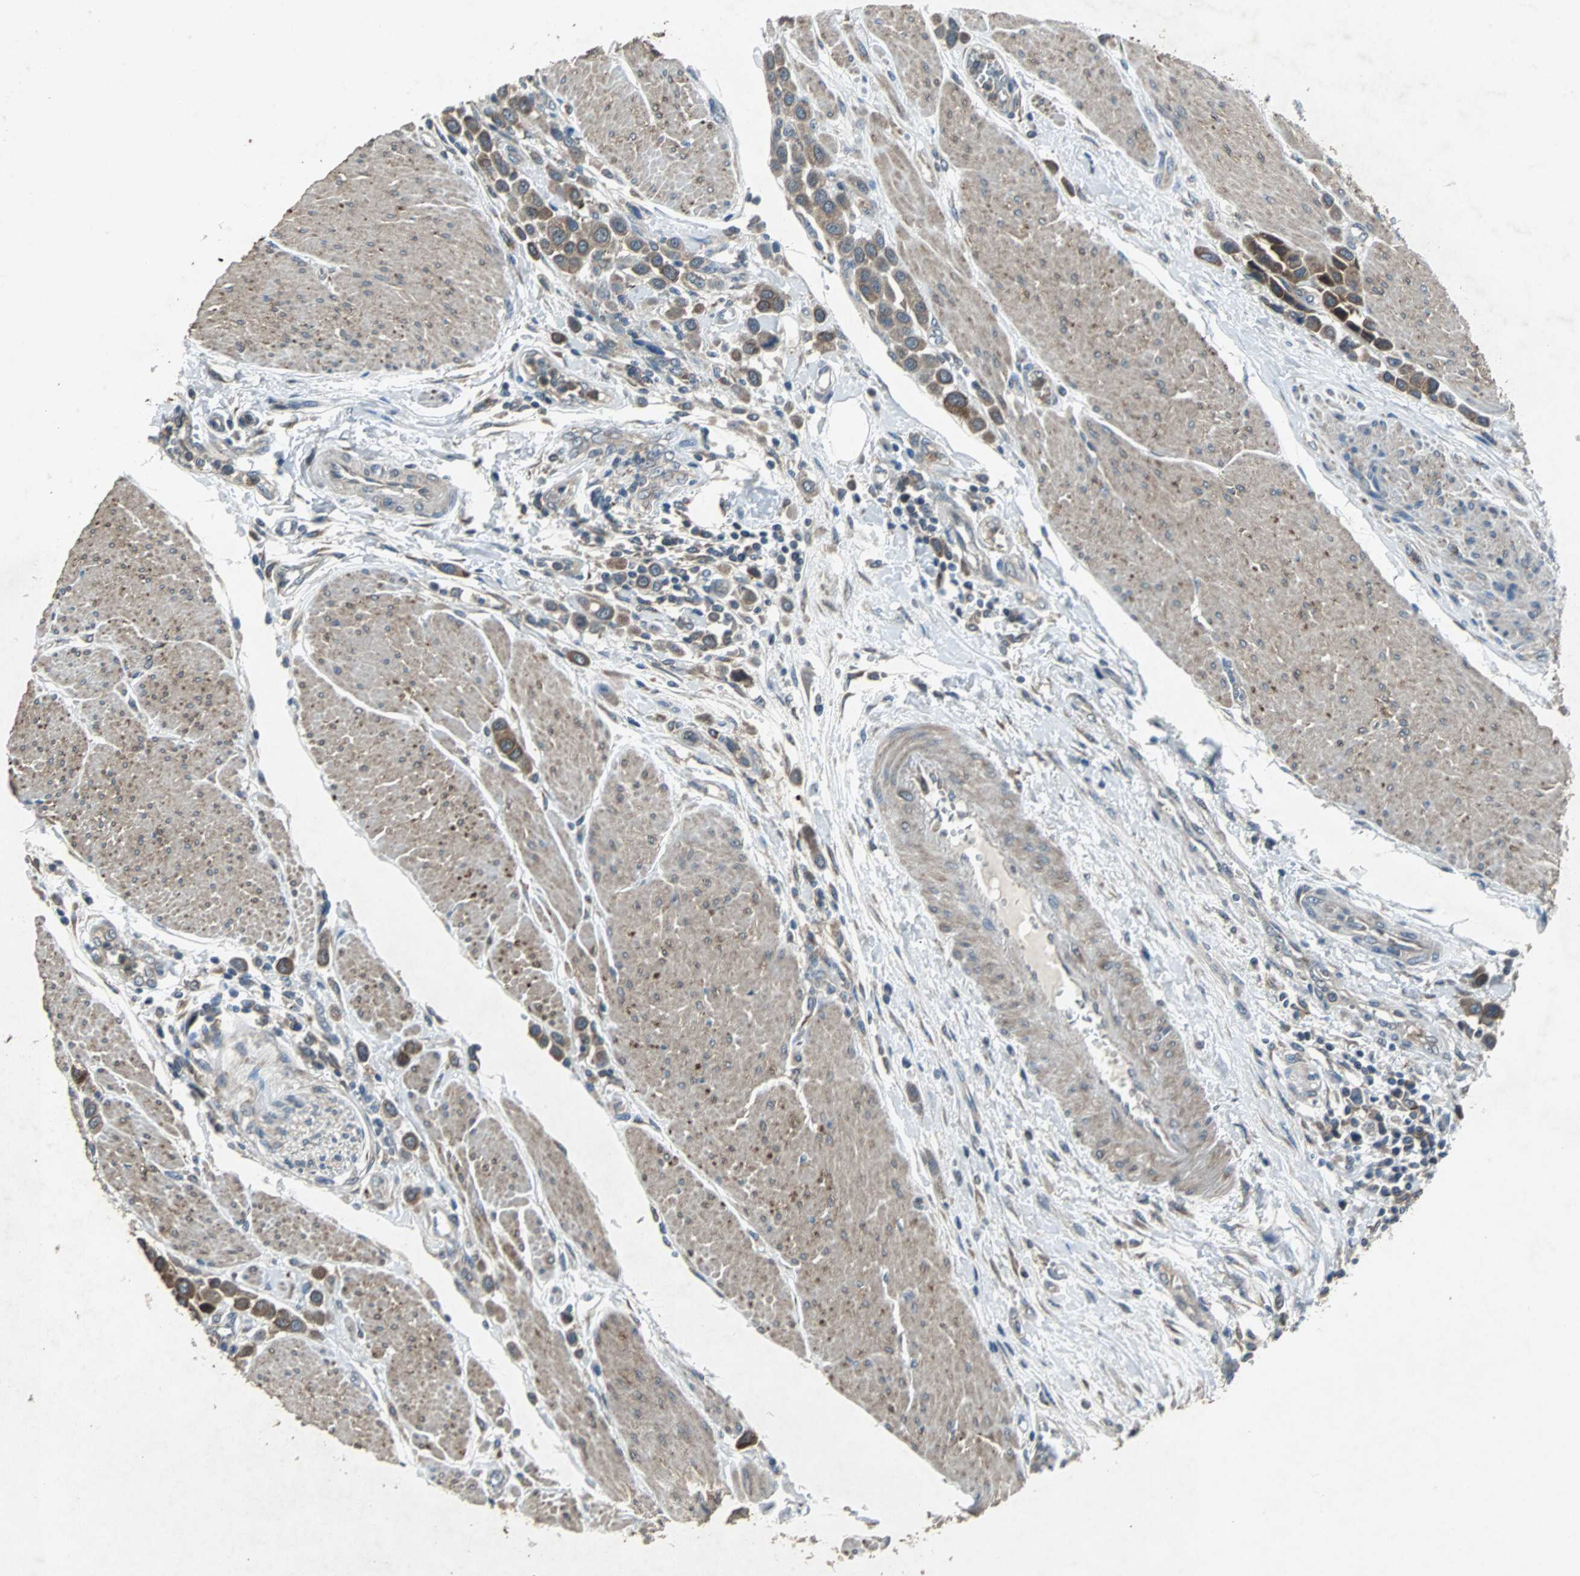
{"staining": {"intensity": "moderate", "quantity": ">75%", "location": "cytoplasmic/membranous"}, "tissue": "urothelial cancer", "cell_type": "Tumor cells", "image_type": "cancer", "snomed": [{"axis": "morphology", "description": "Urothelial carcinoma, High grade"}, {"axis": "topography", "description": "Urinary bladder"}], "caption": "IHC (DAB (3,3'-diaminobenzidine)) staining of human urothelial cancer shows moderate cytoplasmic/membranous protein staining in about >75% of tumor cells. The staining was performed using DAB, with brown indicating positive protein expression. Nuclei are stained blue with hematoxylin.", "gene": "SOS1", "patient": {"sex": "male", "age": 50}}